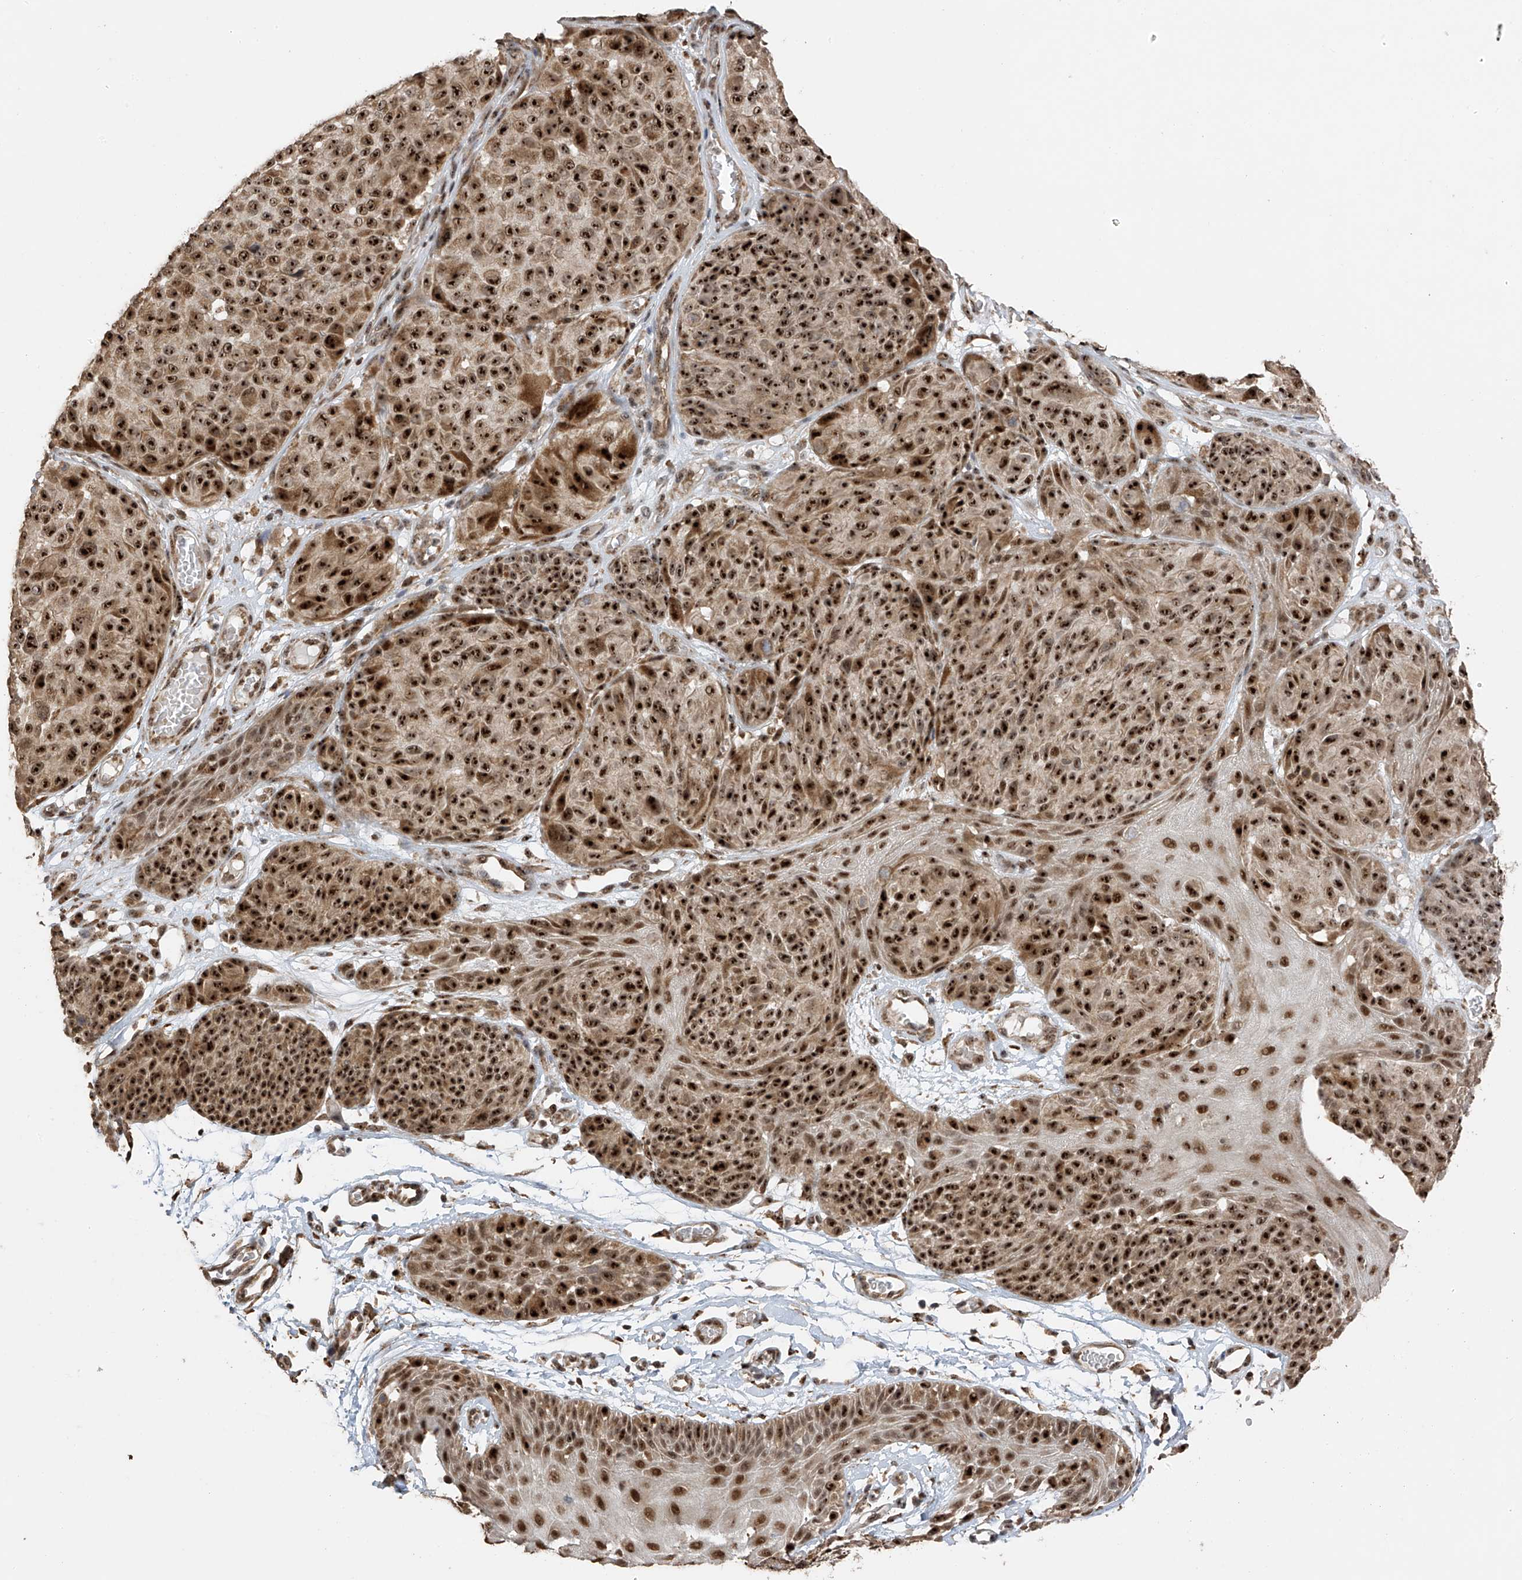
{"staining": {"intensity": "strong", "quantity": ">75%", "location": "cytoplasmic/membranous,nuclear"}, "tissue": "melanoma", "cell_type": "Tumor cells", "image_type": "cancer", "snomed": [{"axis": "morphology", "description": "Malignant melanoma, NOS"}, {"axis": "topography", "description": "Skin"}], "caption": "Melanoma was stained to show a protein in brown. There is high levels of strong cytoplasmic/membranous and nuclear expression in approximately >75% of tumor cells. The staining is performed using DAB brown chromogen to label protein expression. The nuclei are counter-stained blue using hematoxylin.", "gene": "ERLEC1", "patient": {"sex": "male", "age": 83}}